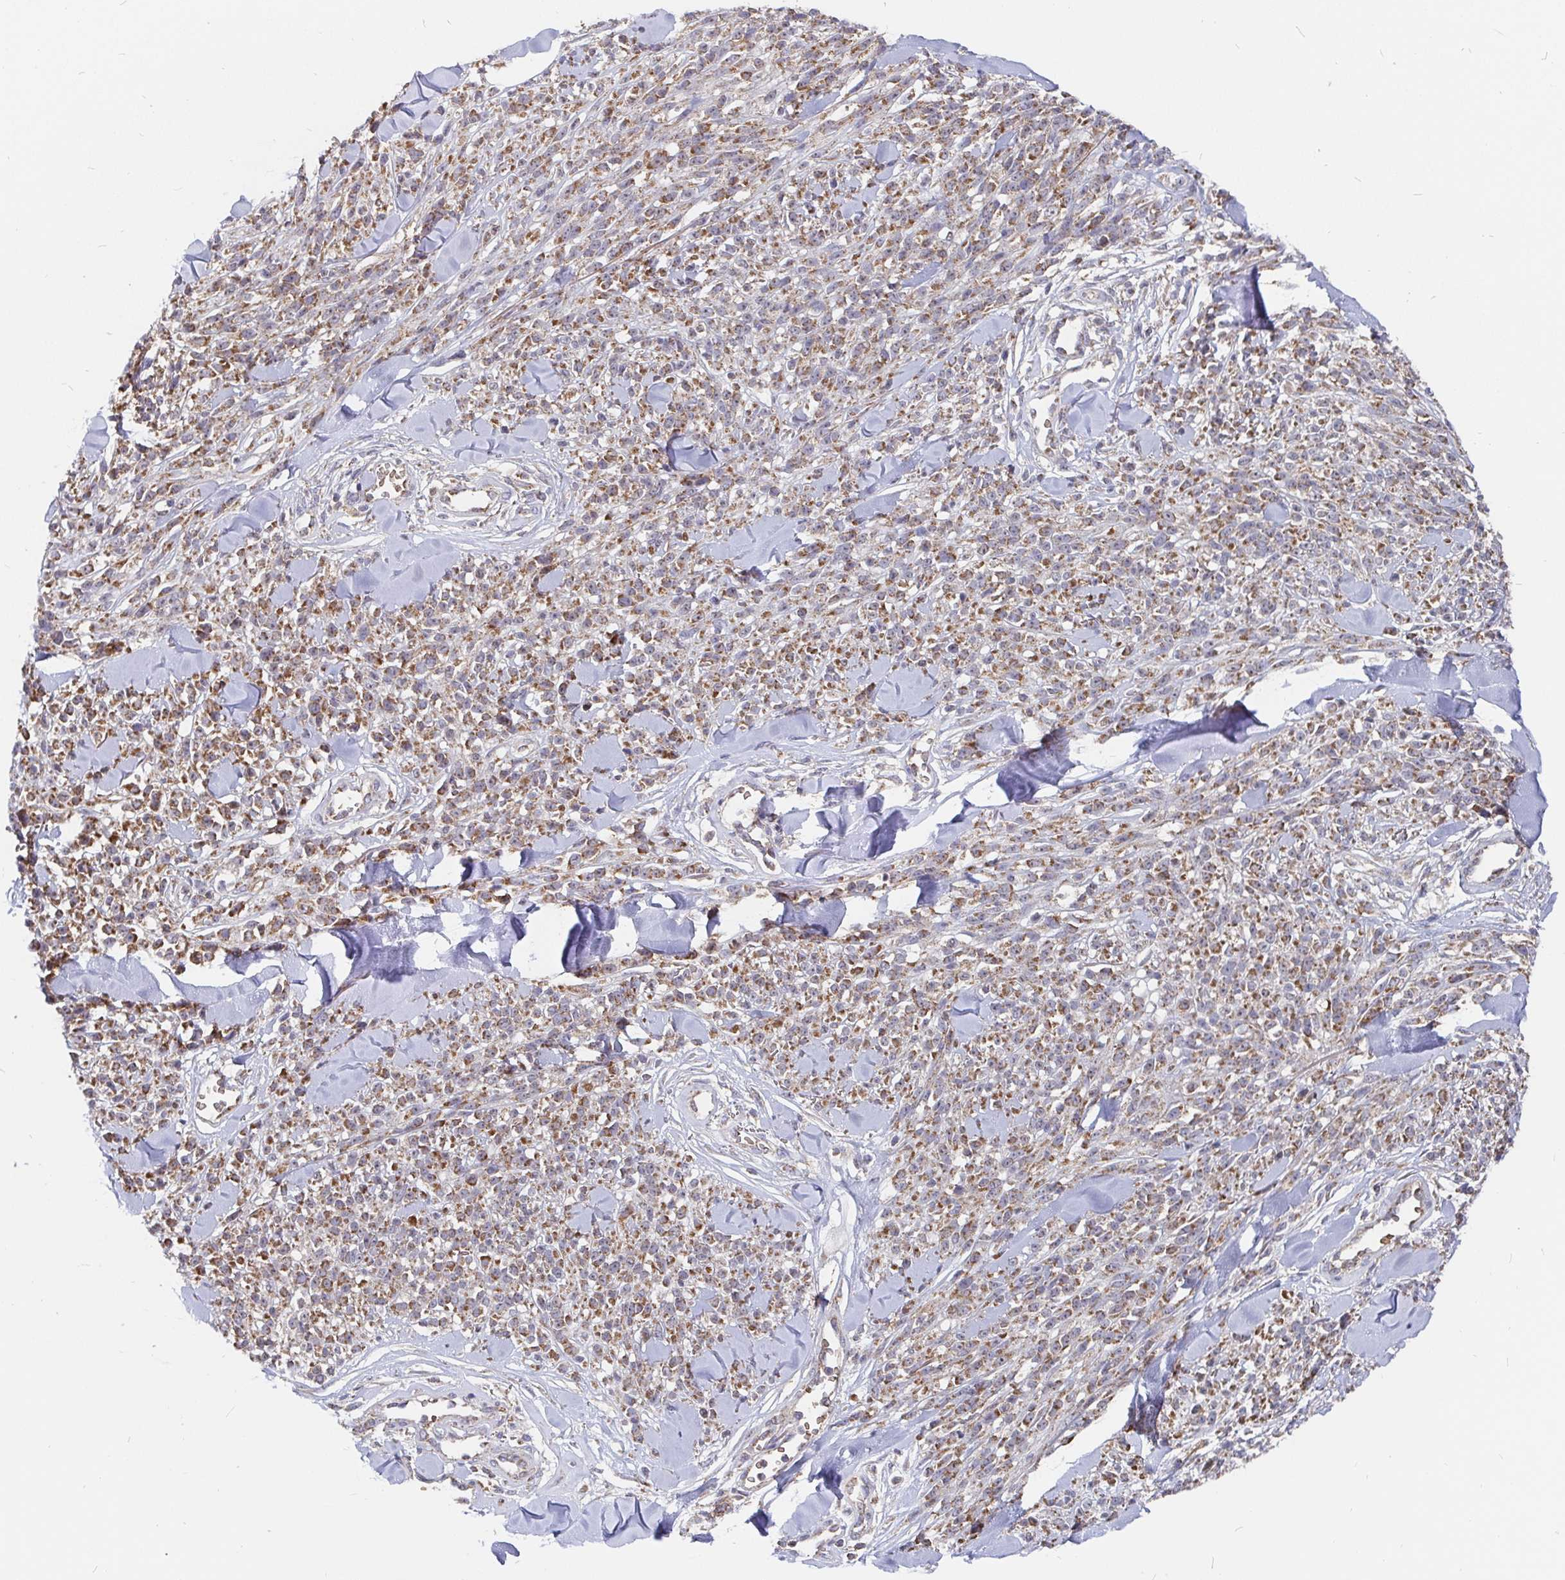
{"staining": {"intensity": "moderate", "quantity": ">75%", "location": "cytoplasmic/membranous"}, "tissue": "melanoma", "cell_type": "Tumor cells", "image_type": "cancer", "snomed": [{"axis": "morphology", "description": "Malignant melanoma, NOS"}, {"axis": "topography", "description": "Skin"}, {"axis": "topography", "description": "Skin of trunk"}], "caption": "Human malignant melanoma stained with a protein marker exhibits moderate staining in tumor cells.", "gene": "PDF", "patient": {"sex": "male", "age": 74}}